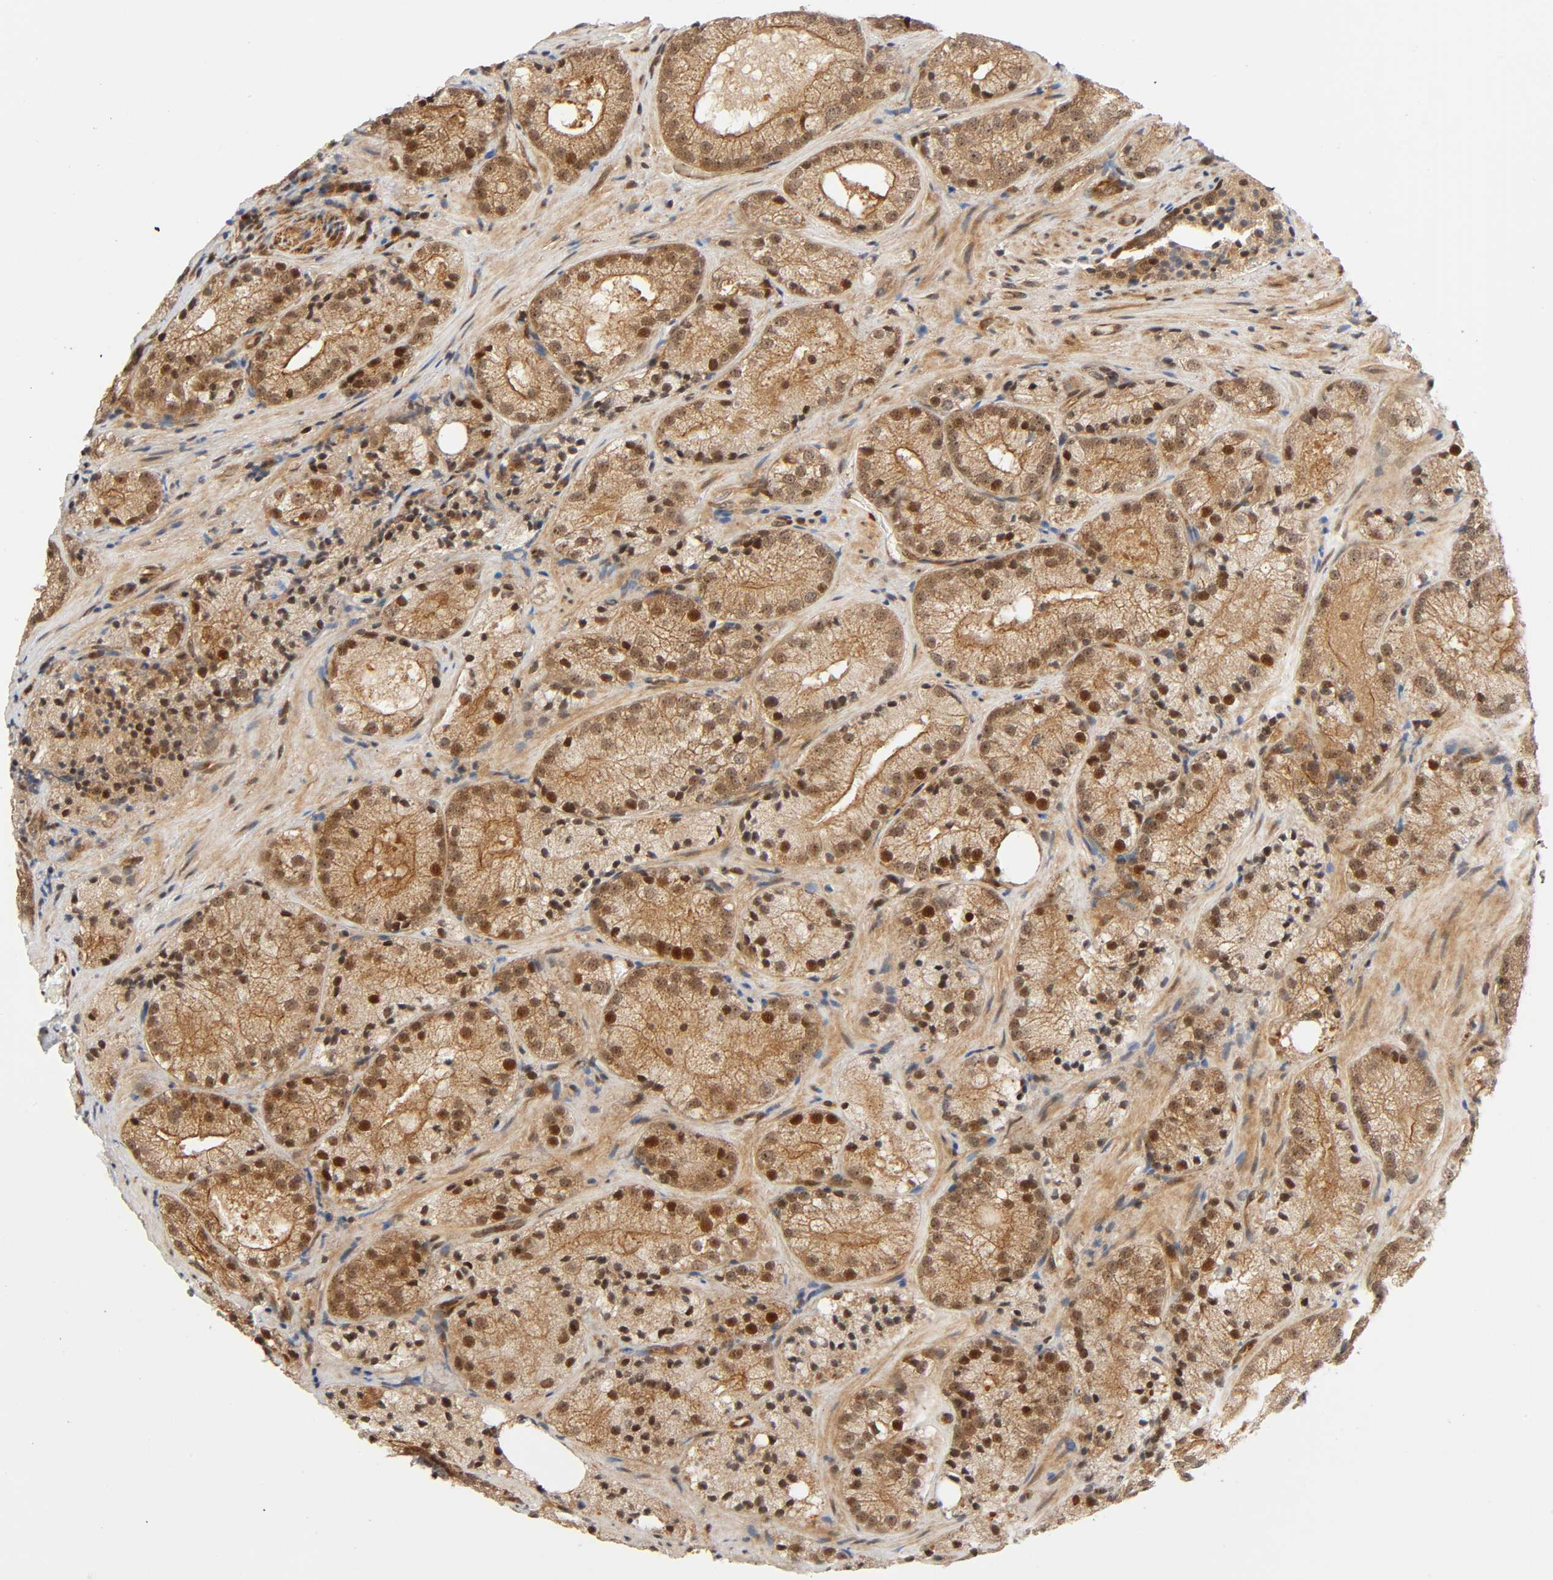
{"staining": {"intensity": "moderate", "quantity": ">75%", "location": "cytoplasmic/membranous,nuclear"}, "tissue": "prostate cancer", "cell_type": "Tumor cells", "image_type": "cancer", "snomed": [{"axis": "morphology", "description": "Adenocarcinoma, Low grade"}, {"axis": "topography", "description": "Prostate"}], "caption": "Prostate adenocarcinoma (low-grade) tissue exhibits moderate cytoplasmic/membranous and nuclear positivity in about >75% of tumor cells, visualized by immunohistochemistry.", "gene": "IQCJ-SCHIP1", "patient": {"sex": "male", "age": 60}}